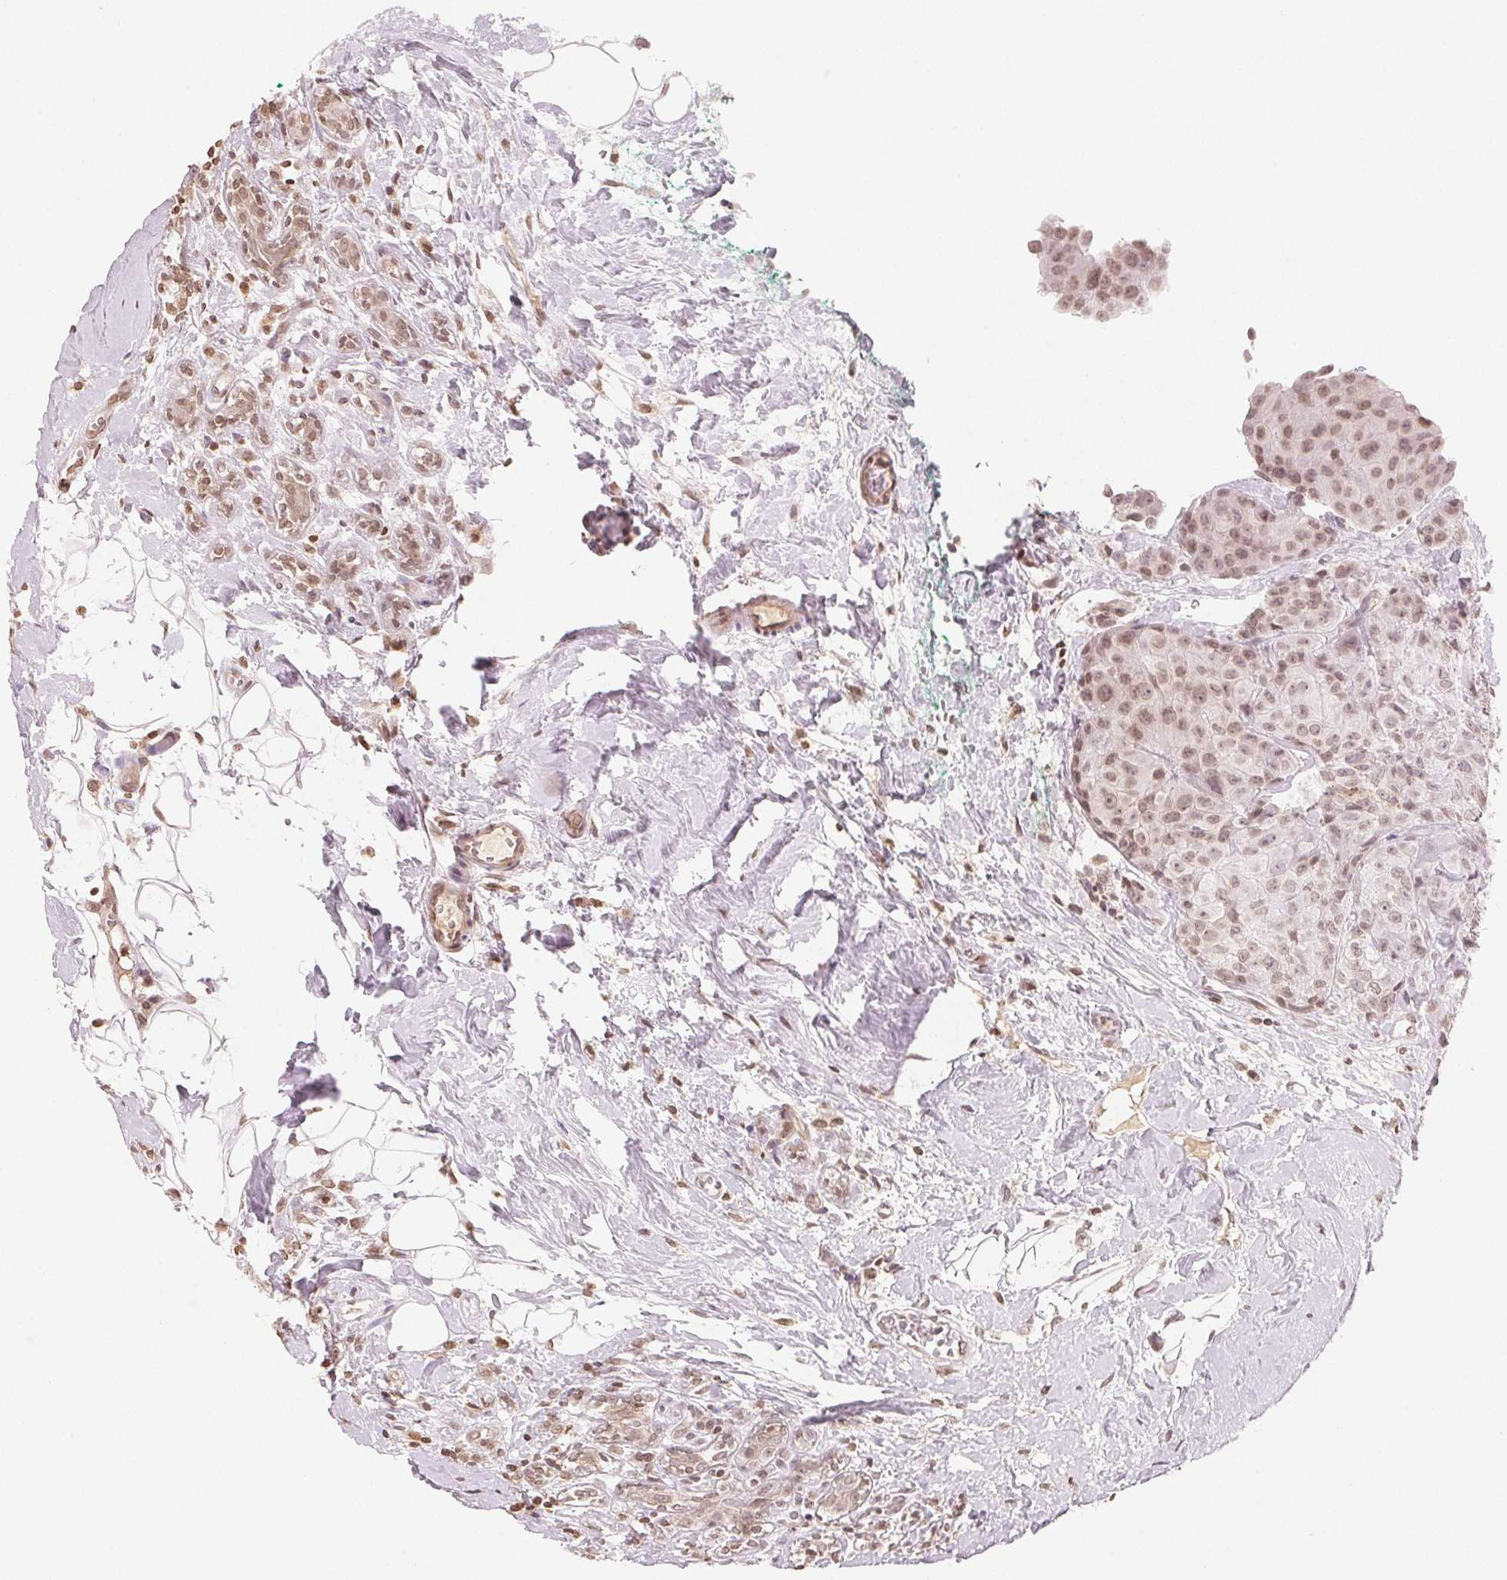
{"staining": {"intensity": "weak", "quantity": ">75%", "location": "nuclear"}, "tissue": "breast cancer", "cell_type": "Tumor cells", "image_type": "cancer", "snomed": [{"axis": "morphology", "description": "Duct carcinoma"}, {"axis": "topography", "description": "Breast"}], "caption": "Weak nuclear staining for a protein is identified in about >75% of tumor cells of infiltrating ductal carcinoma (breast) using immunohistochemistry (IHC).", "gene": "TBP", "patient": {"sex": "female", "age": 43}}